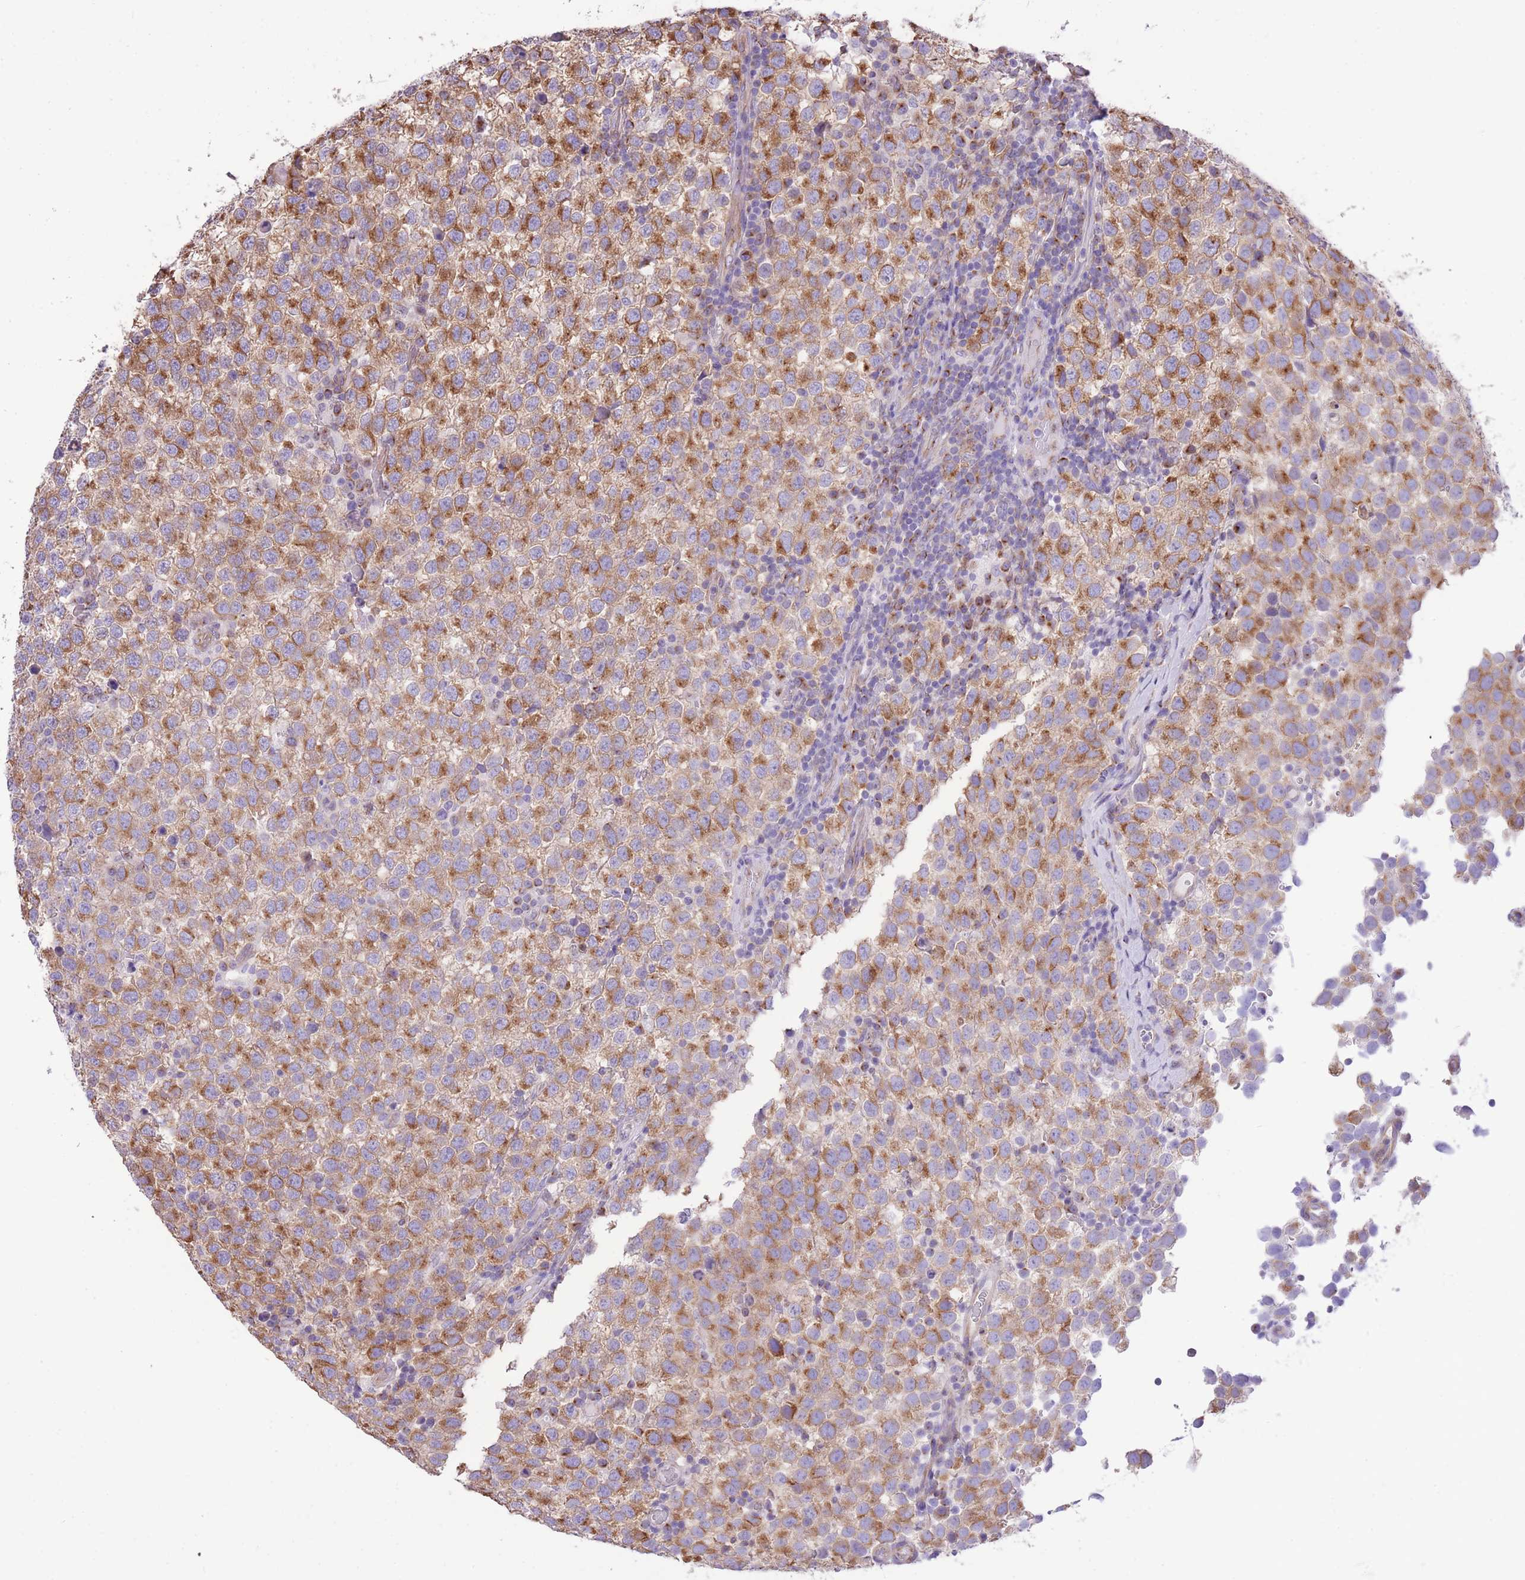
{"staining": {"intensity": "moderate", "quantity": ">75%", "location": "cytoplasmic/membranous"}, "tissue": "testis cancer", "cell_type": "Tumor cells", "image_type": "cancer", "snomed": [{"axis": "morphology", "description": "Seminoma, NOS"}, {"axis": "topography", "description": "Testis"}], "caption": "Testis cancer tissue exhibits moderate cytoplasmic/membranous positivity in approximately >75% of tumor cells, visualized by immunohistochemistry.", "gene": "RHOU", "patient": {"sex": "male", "age": 34}}